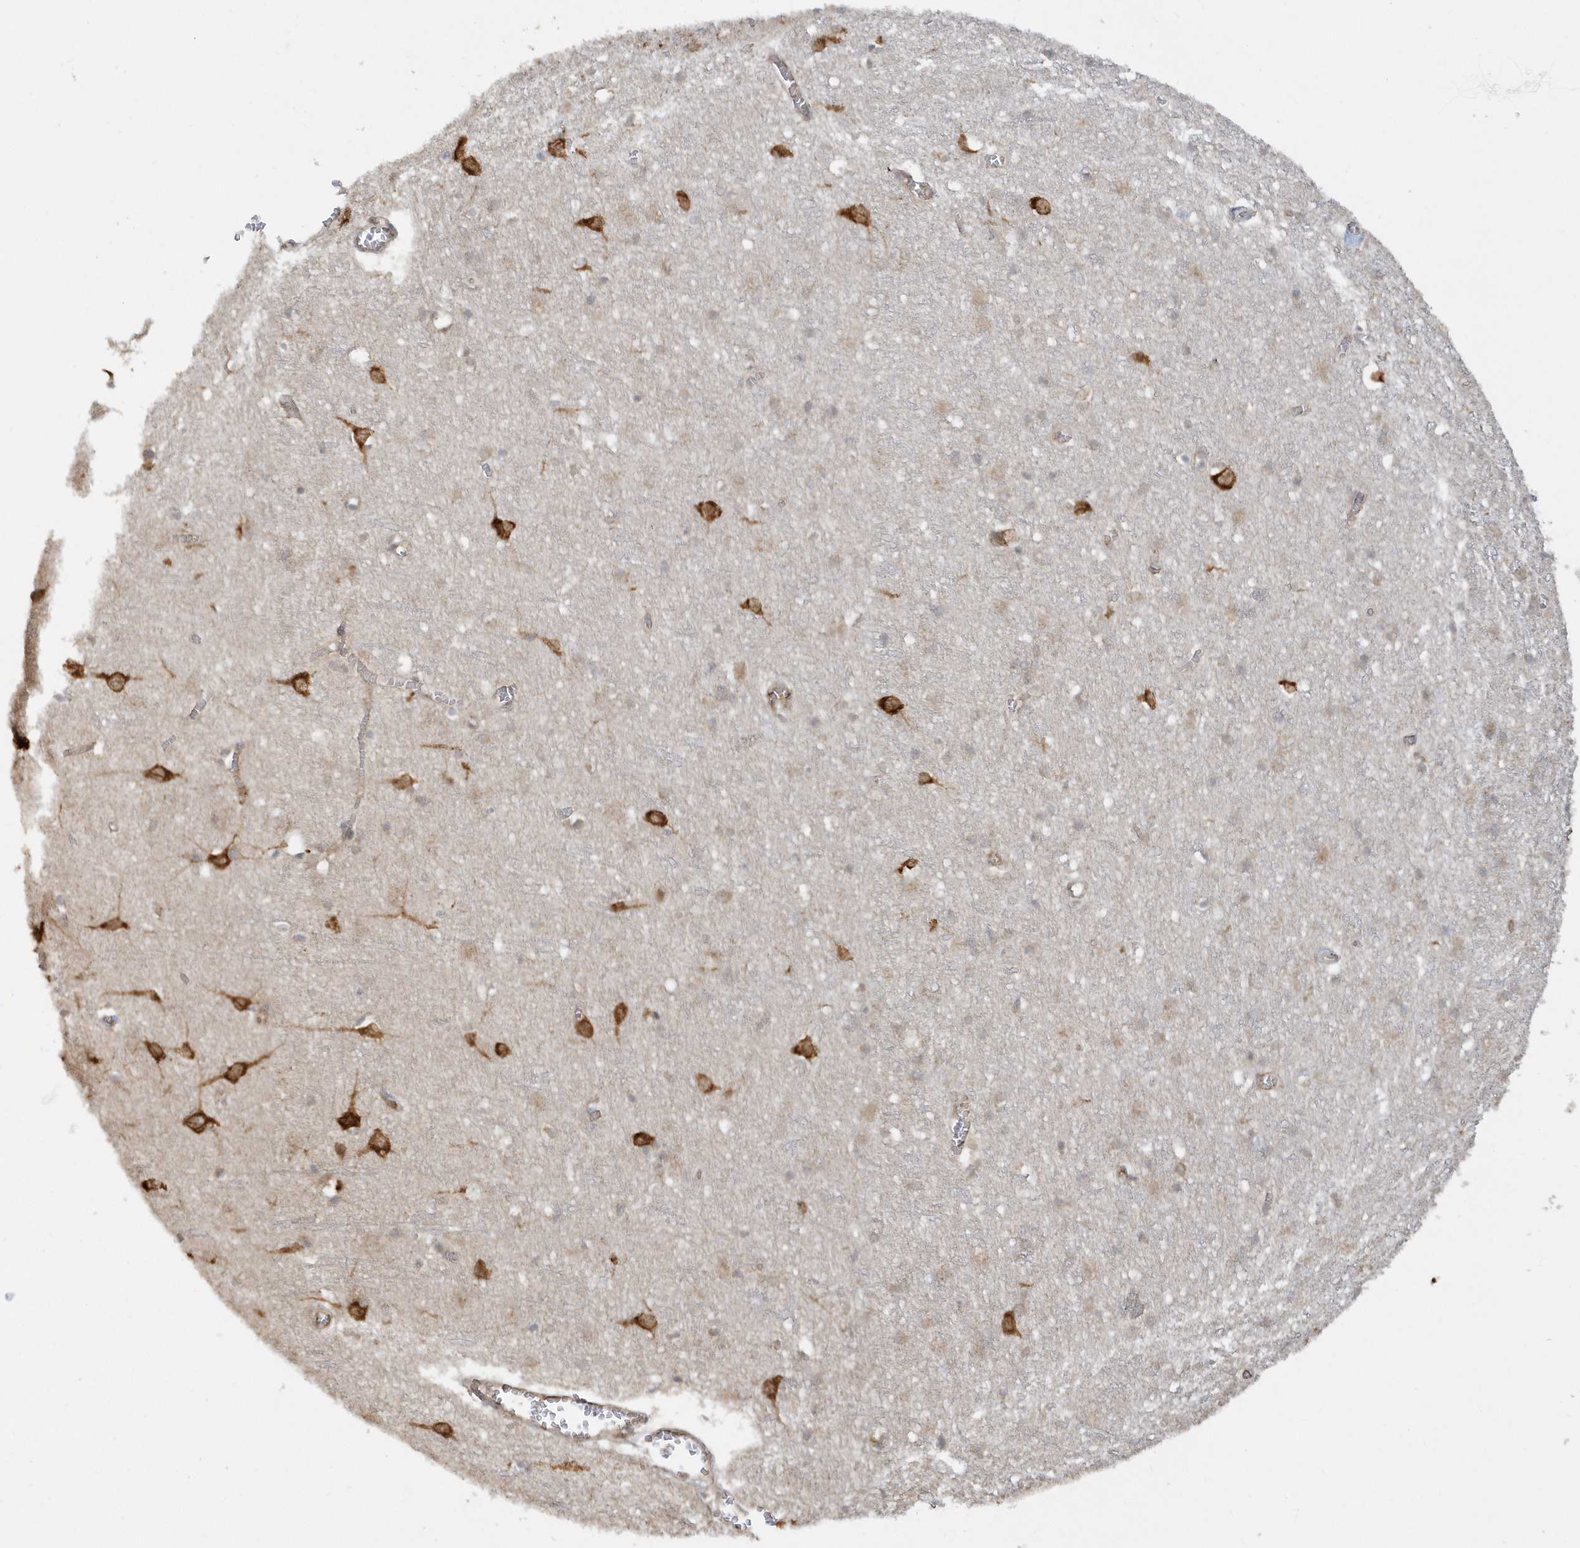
{"staining": {"intensity": "weak", "quantity": "25%-75%", "location": "cytoplasmic/membranous"}, "tissue": "cerebral cortex", "cell_type": "Endothelial cells", "image_type": "normal", "snomed": [{"axis": "morphology", "description": "Normal tissue, NOS"}, {"axis": "topography", "description": "Cerebral cortex"}], "caption": "Weak cytoplasmic/membranous expression for a protein is present in about 25%-75% of endothelial cells of normal cerebral cortex using immunohistochemistry (IHC).", "gene": "STIM2", "patient": {"sex": "female", "age": 64}}